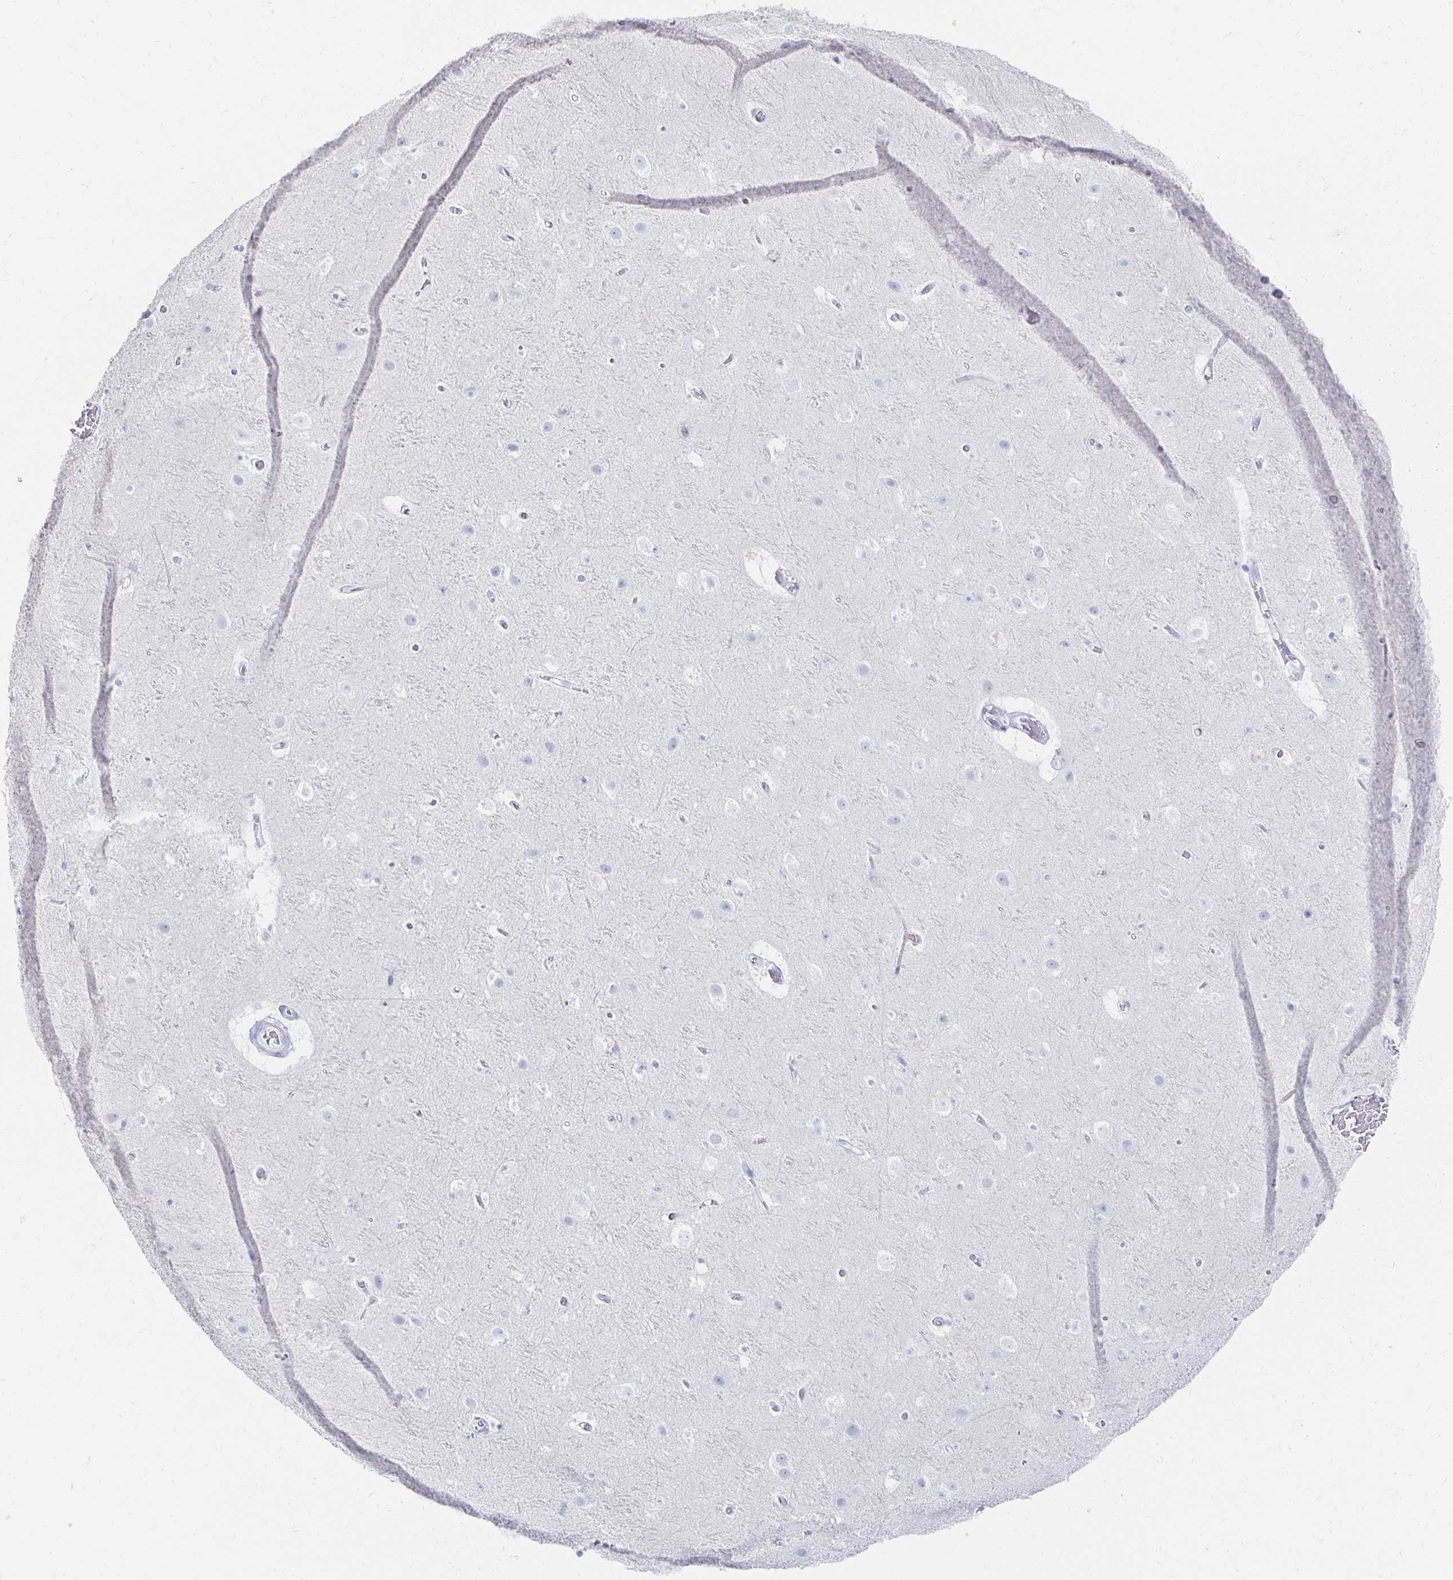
{"staining": {"intensity": "negative", "quantity": "none", "location": "none"}, "tissue": "cerebral cortex", "cell_type": "Endothelial cells", "image_type": "normal", "snomed": [{"axis": "morphology", "description": "Normal tissue, NOS"}, {"axis": "topography", "description": "Cerebral cortex"}], "caption": "This is an IHC image of benign cerebral cortex. There is no expression in endothelial cells.", "gene": "PRDM7", "patient": {"sex": "female", "age": 42}}